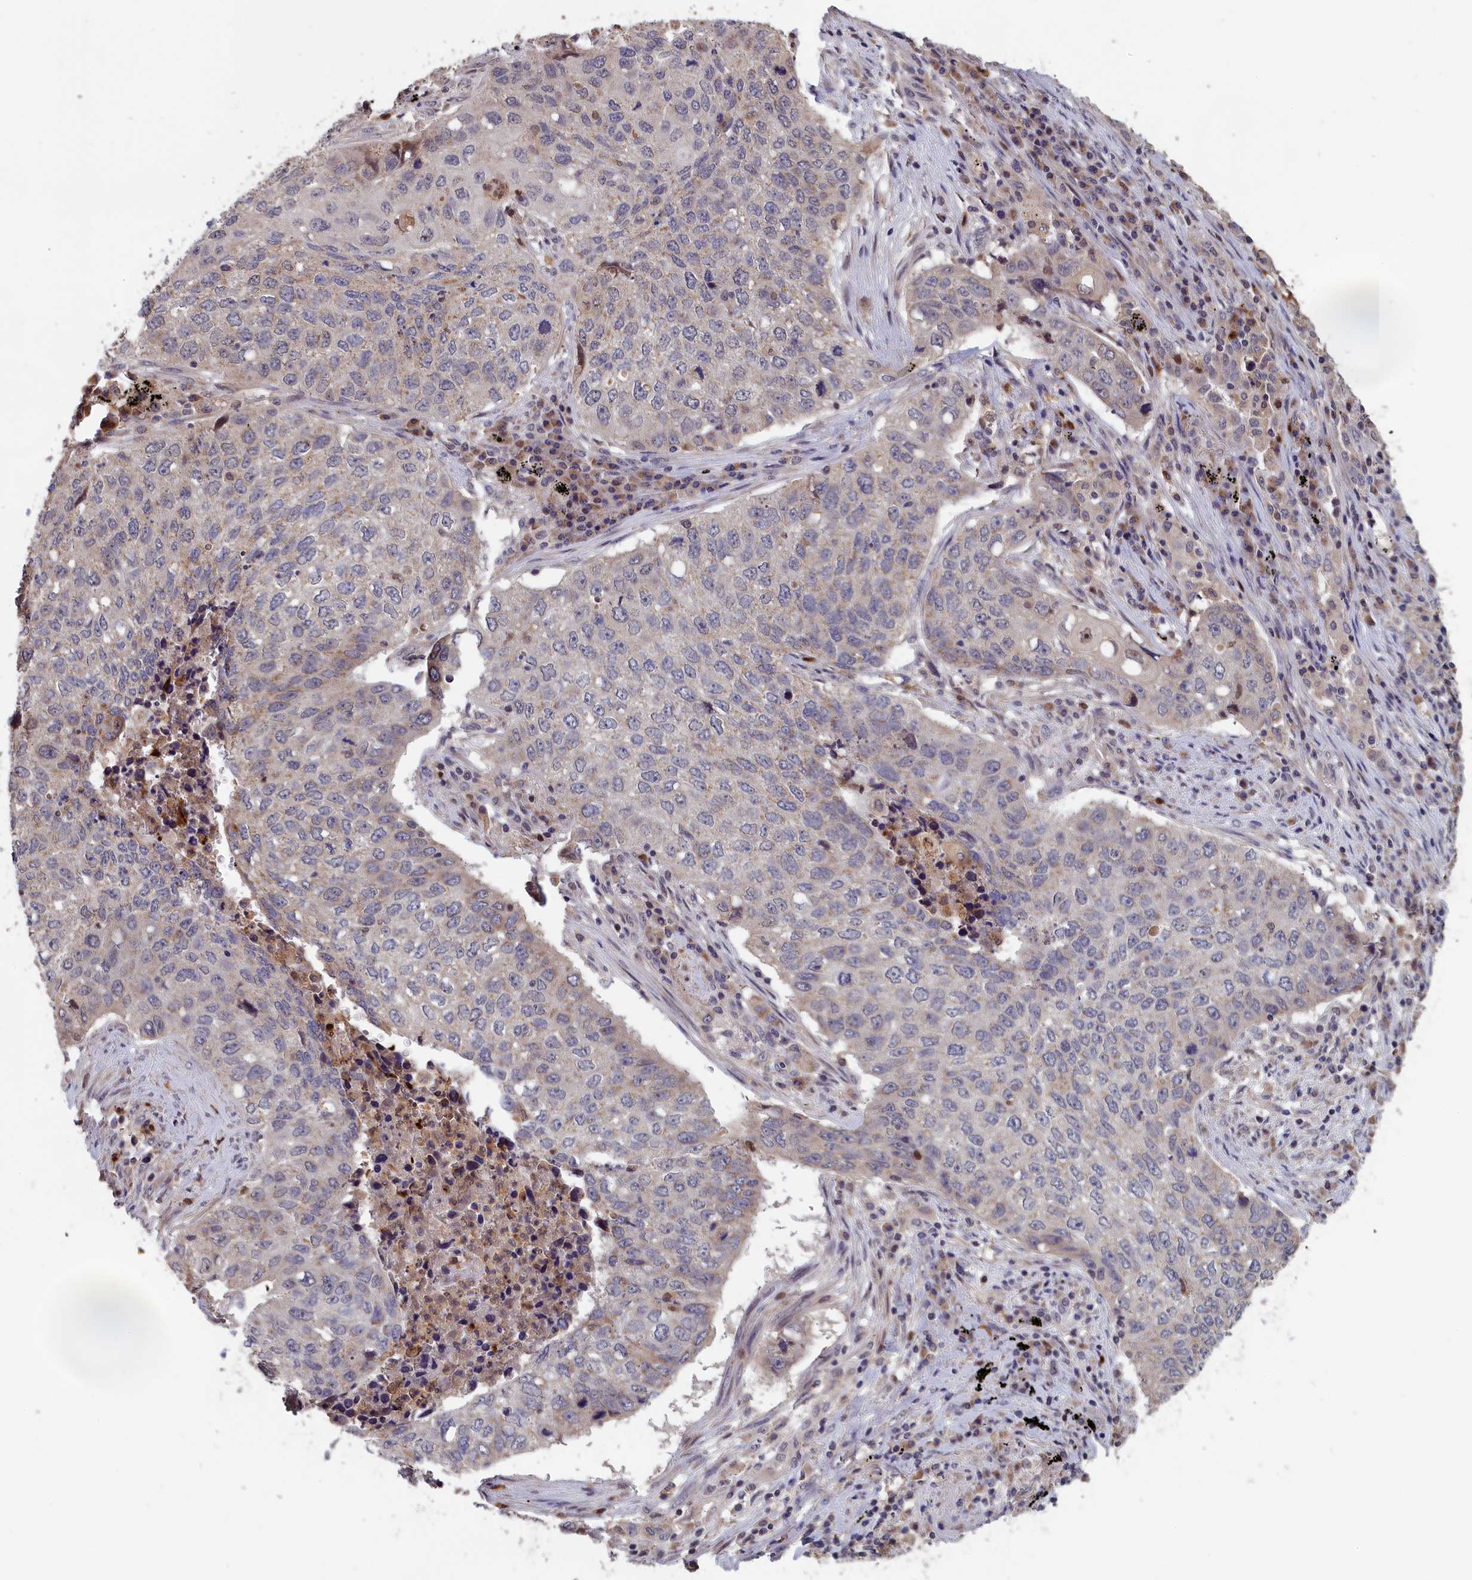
{"staining": {"intensity": "weak", "quantity": "<25%", "location": "cytoplasmic/membranous"}, "tissue": "lung cancer", "cell_type": "Tumor cells", "image_type": "cancer", "snomed": [{"axis": "morphology", "description": "Squamous cell carcinoma, NOS"}, {"axis": "topography", "description": "Lung"}], "caption": "Protein analysis of lung cancer (squamous cell carcinoma) exhibits no significant staining in tumor cells.", "gene": "EPB41L4B", "patient": {"sex": "female", "age": 63}}